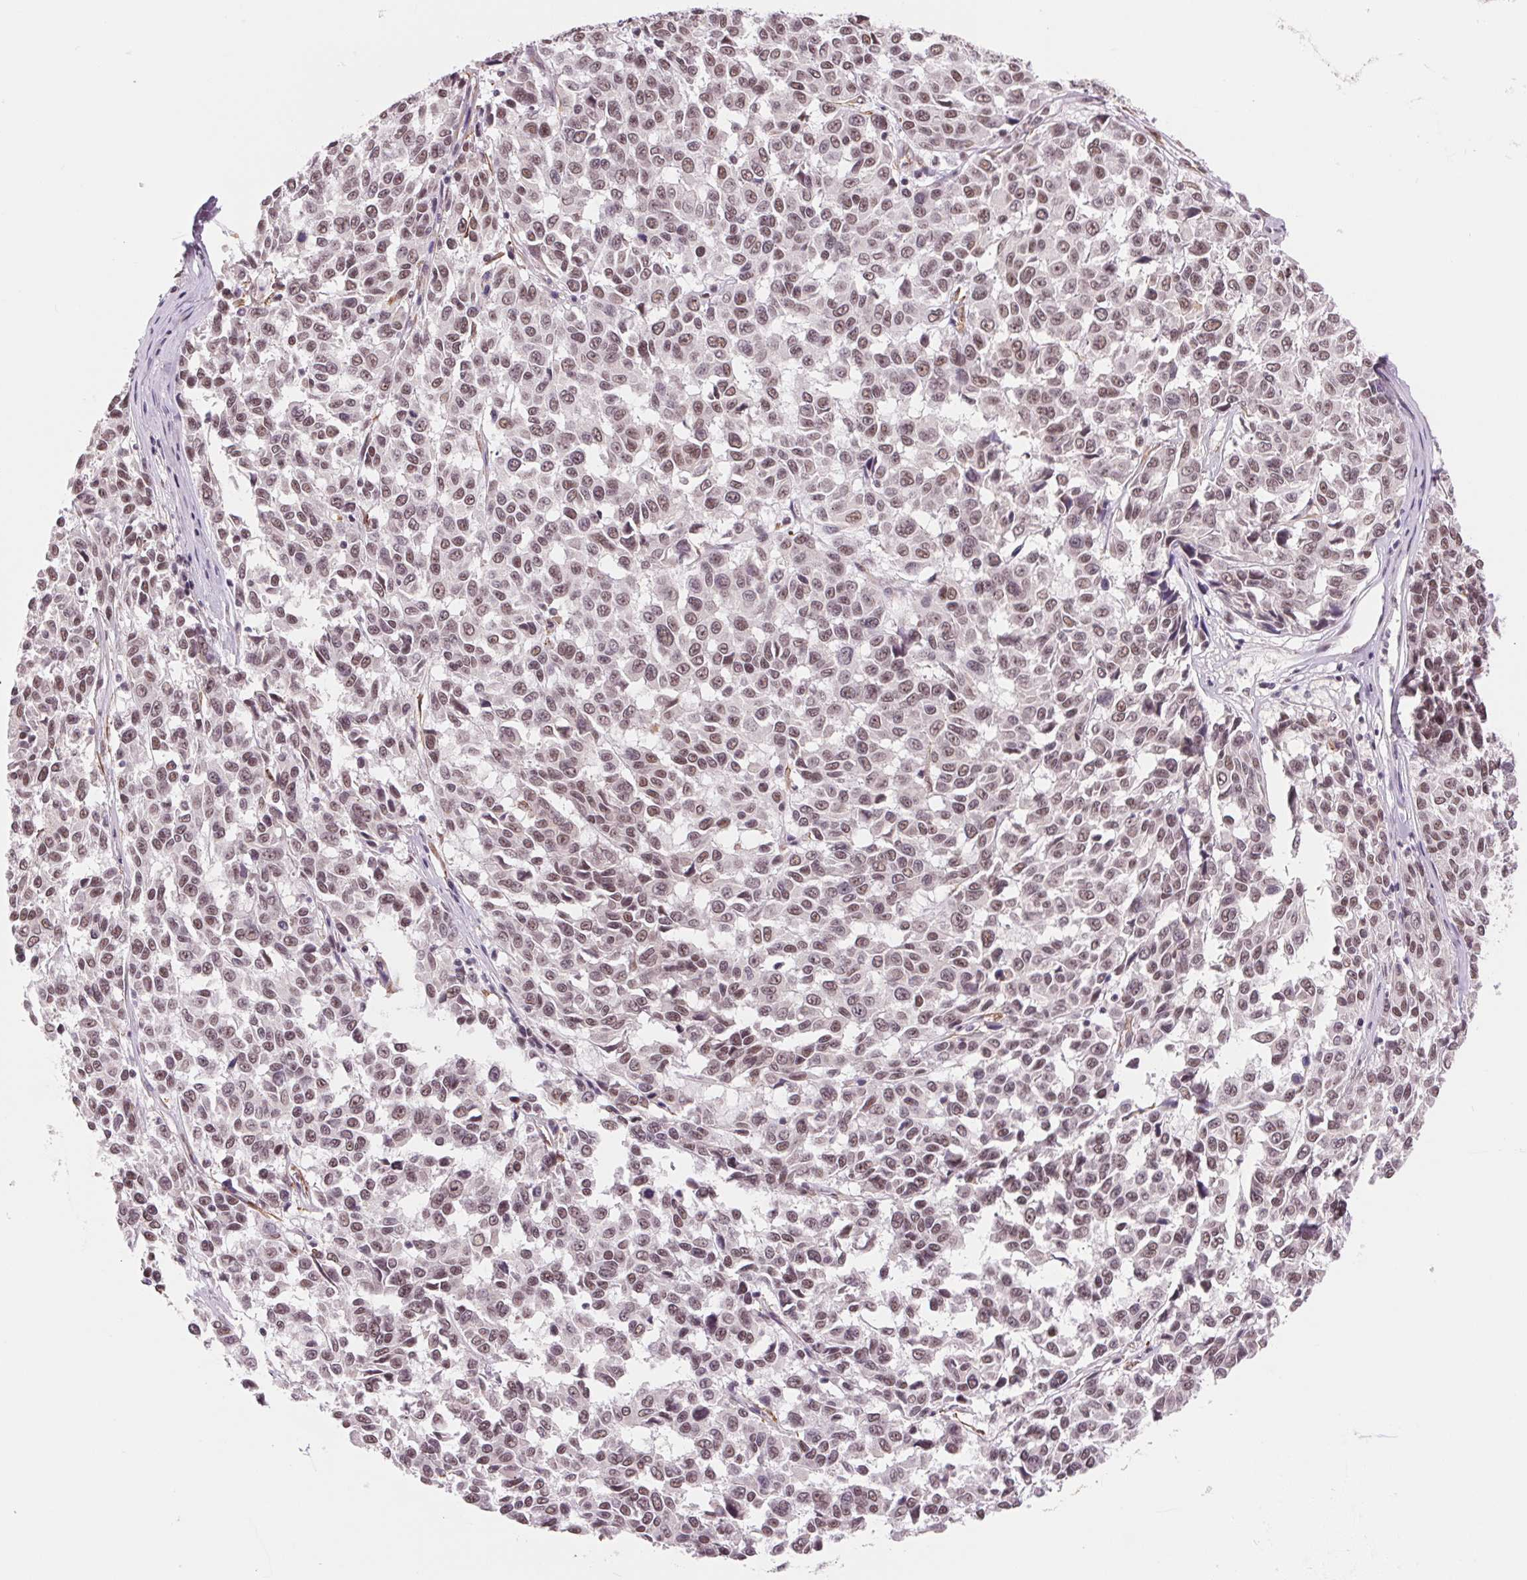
{"staining": {"intensity": "moderate", "quantity": ">75%", "location": "nuclear"}, "tissue": "melanoma", "cell_type": "Tumor cells", "image_type": "cancer", "snomed": [{"axis": "morphology", "description": "Malignant melanoma, NOS"}, {"axis": "topography", "description": "Skin"}], "caption": "Protein staining by immunohistochemistry exhibits moderate nuclear staining in approximately >75% of tumor cells in malignant melanoma. Using DAB (brown) and hematoxylin (blue) stains, captured at high magnification using brightfield microscopy.", "gene": "BCAT1", "patient": {"sex": "female", "age": 66}}